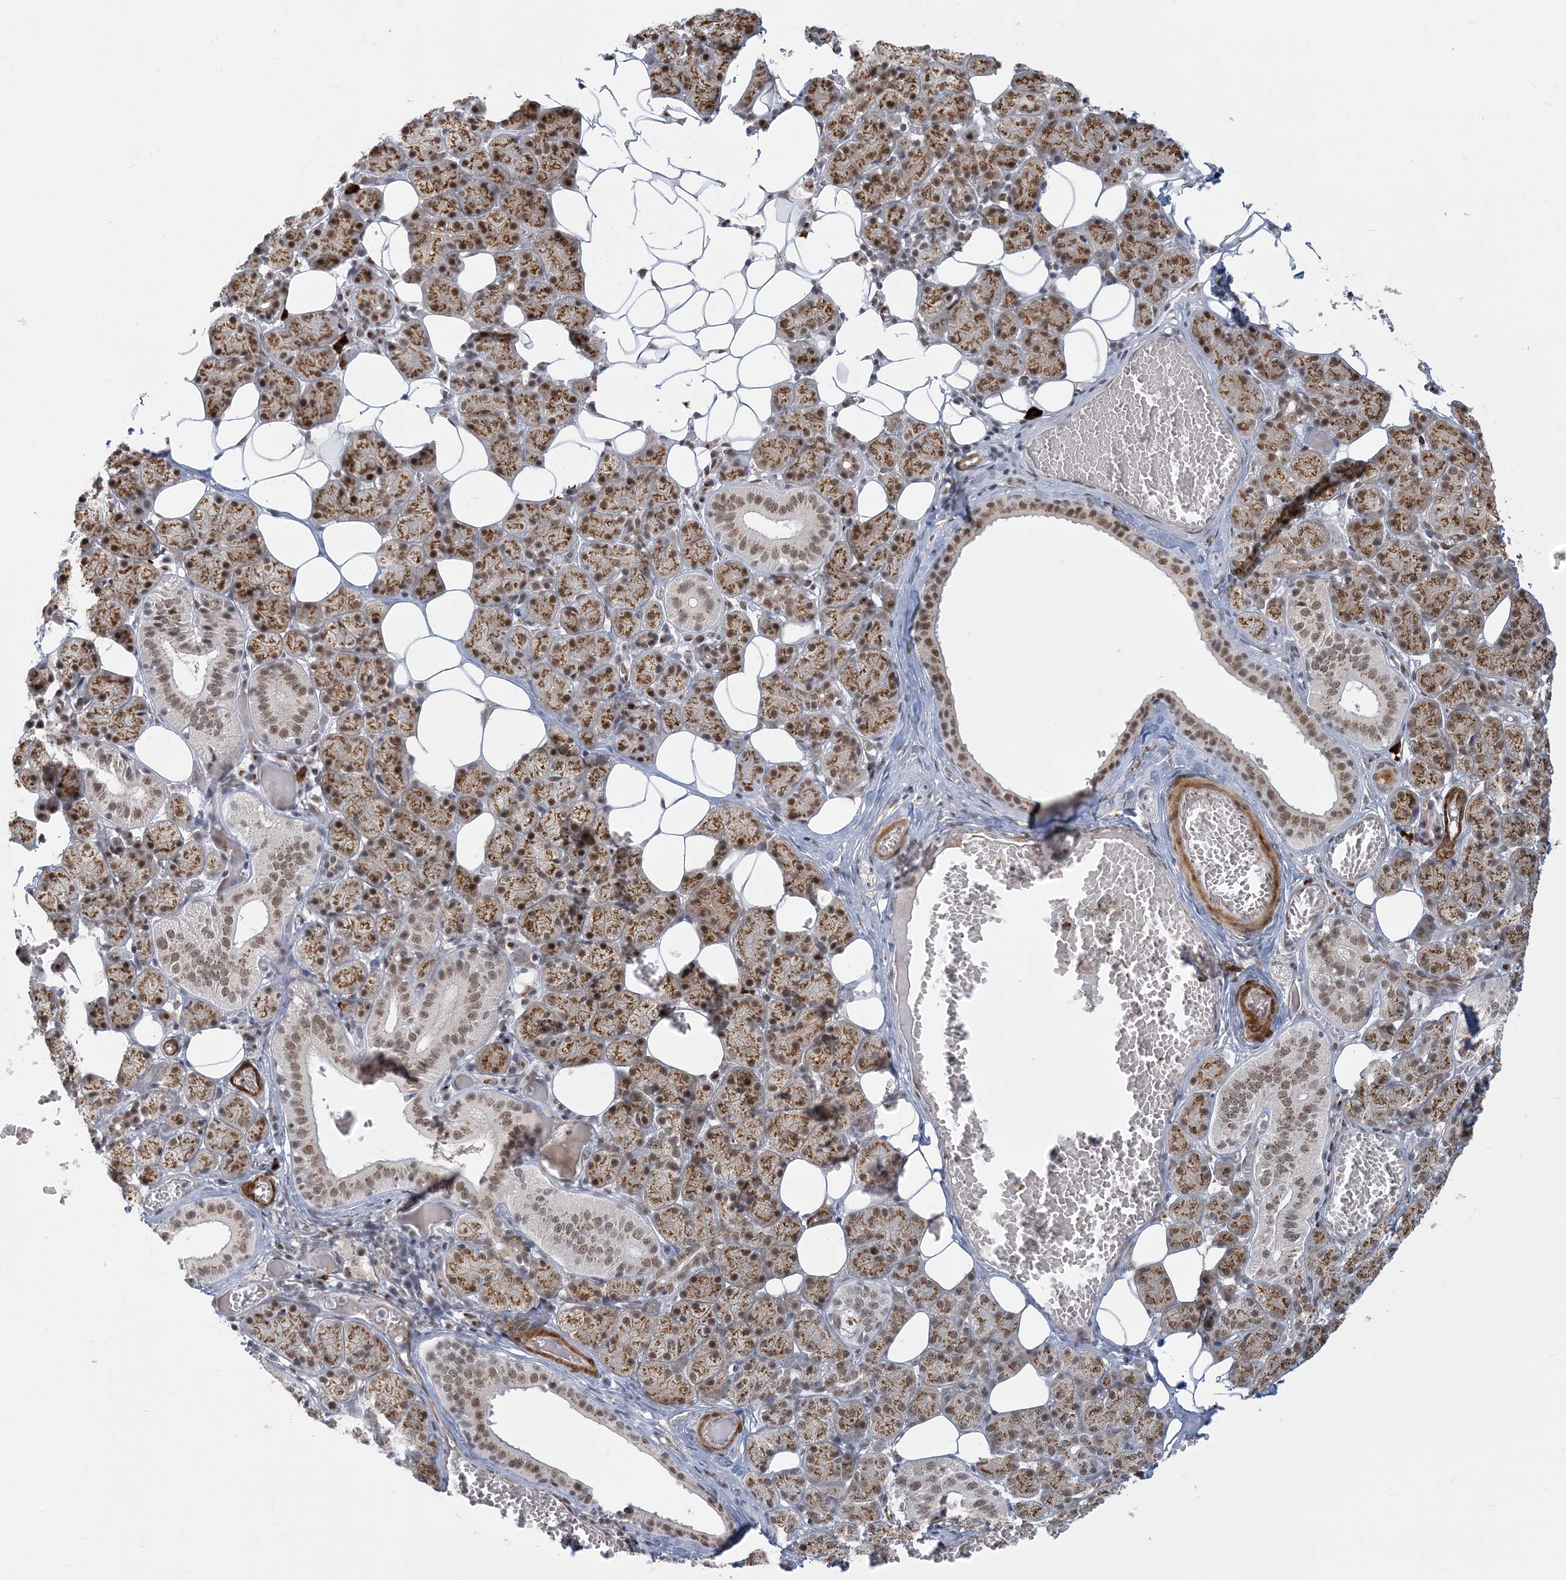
{"staining": {"intensity": "moderate", "quantity": ">75%", "location": "cytoplasmic/membranous,nuclear"}, "tissue": "salivary gland", "cell_type": "Glandular cells", "image_type": "normal", "snomed": [{"axis": "morphology", "description": "Normal tissue, NOS"}, {"axis": "topography", "description": "Salivary gland"}], "caption": "A brown stain labels moderate cytoplasmic/membranous,nuclear positivity of a protein in glandular cells of normal human salivary gland.", "gene": "PLRG1", "patient": {"sex": "female", "age": 33}}